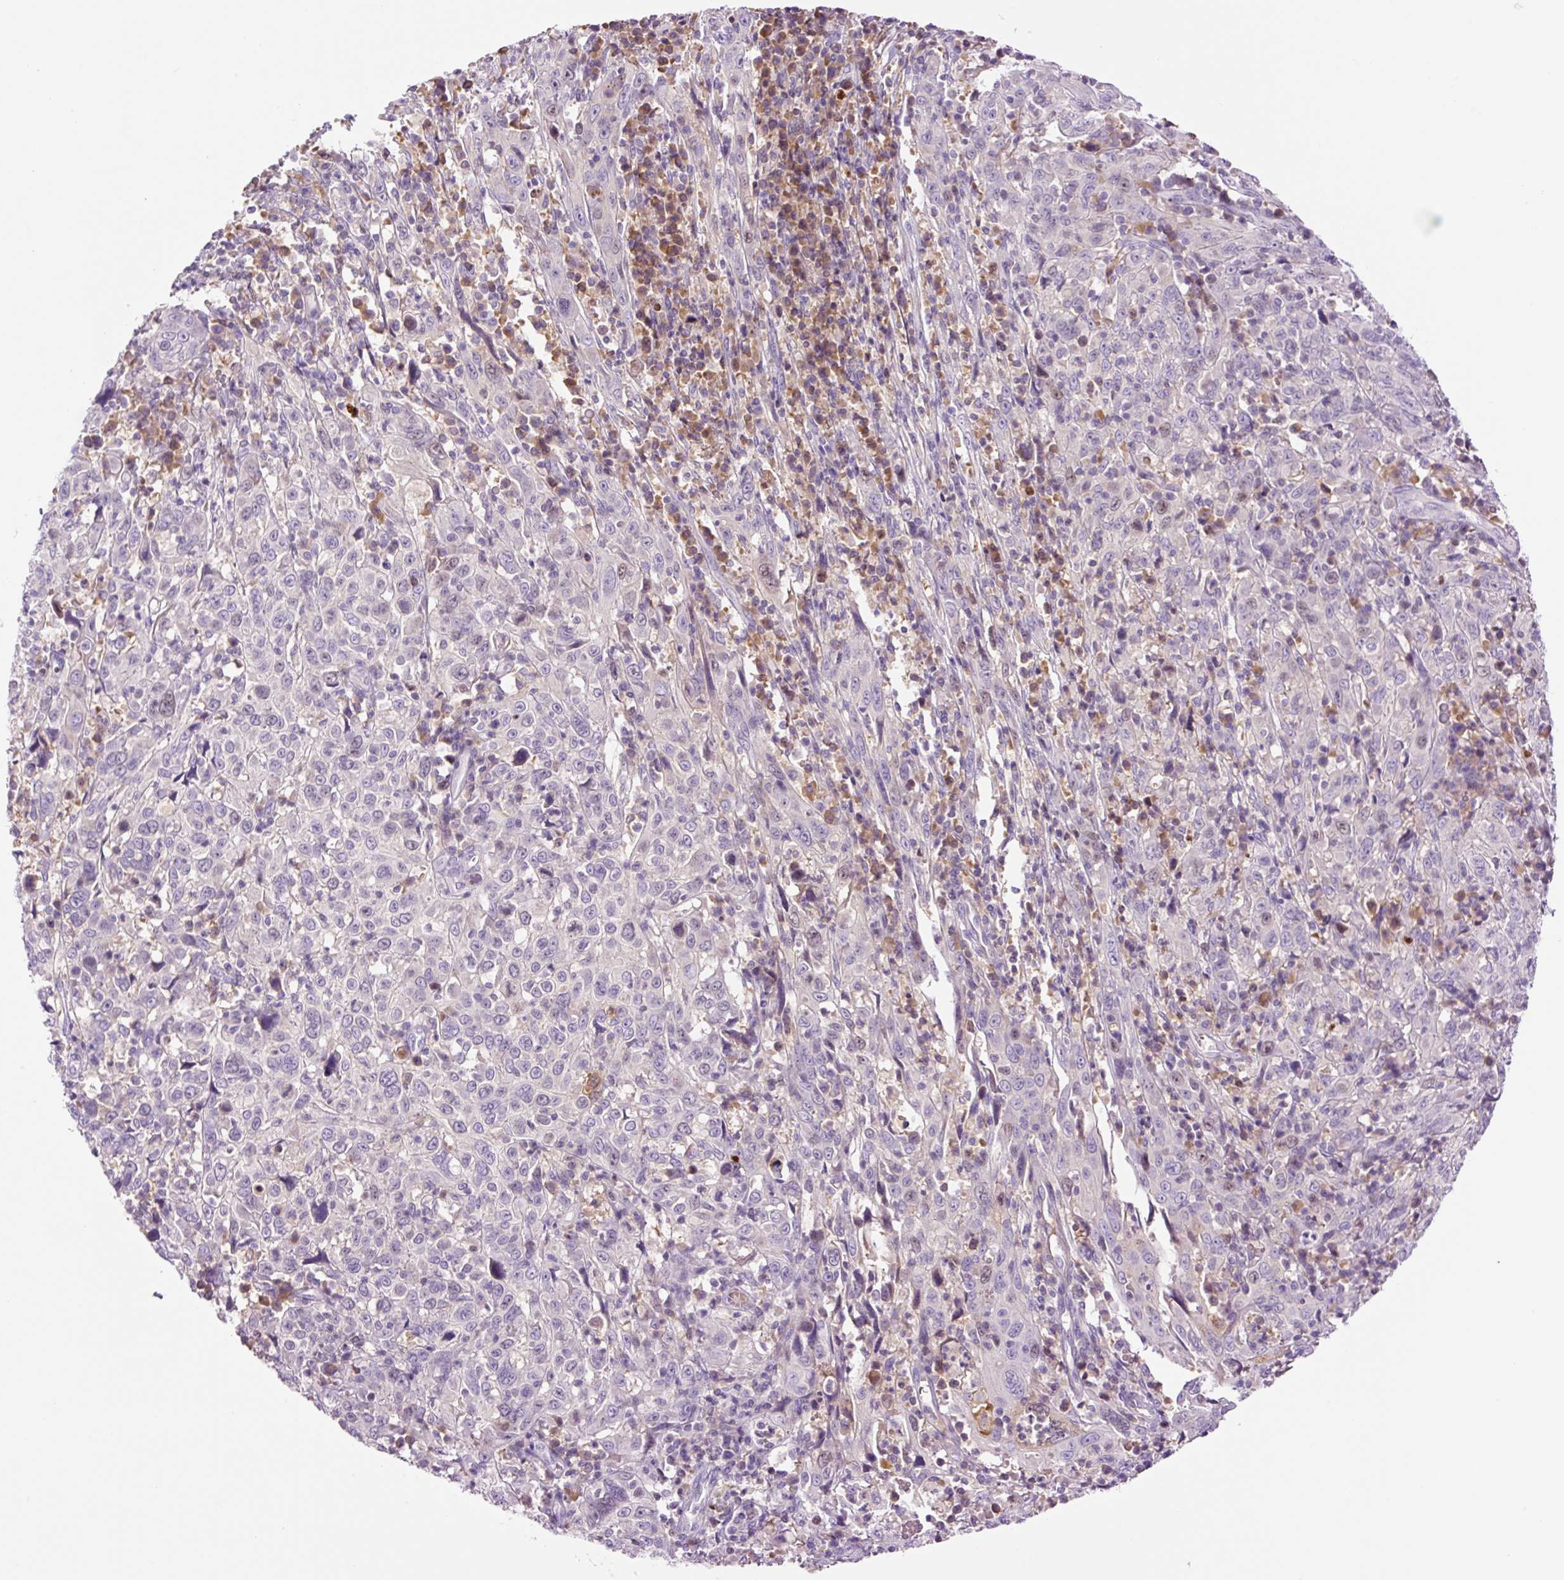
{"staining": {"intensity": "negative", "quantity": "none", "location": "none"}, "tissue": "cervical cancer", "cell_type": "Tumor cells", "image_type": "cancer", "snomed": [{"axis": "morphology", "description": "Squamous cell carcinoma, NOS"}, {"axis": "topography", "description": "Cervix"}], "caption": "Immunohistochemistry (IHC) histopathology image of neoplastic tissue: cervical cancer (squamous cell carcinoma) stained with DAB (3,3'-diaminobenzidine) demonstrates no significant protein positivity in tumor cells.", "gene": "DPPA4", "patient": {"sex": "female", "age": 46}}